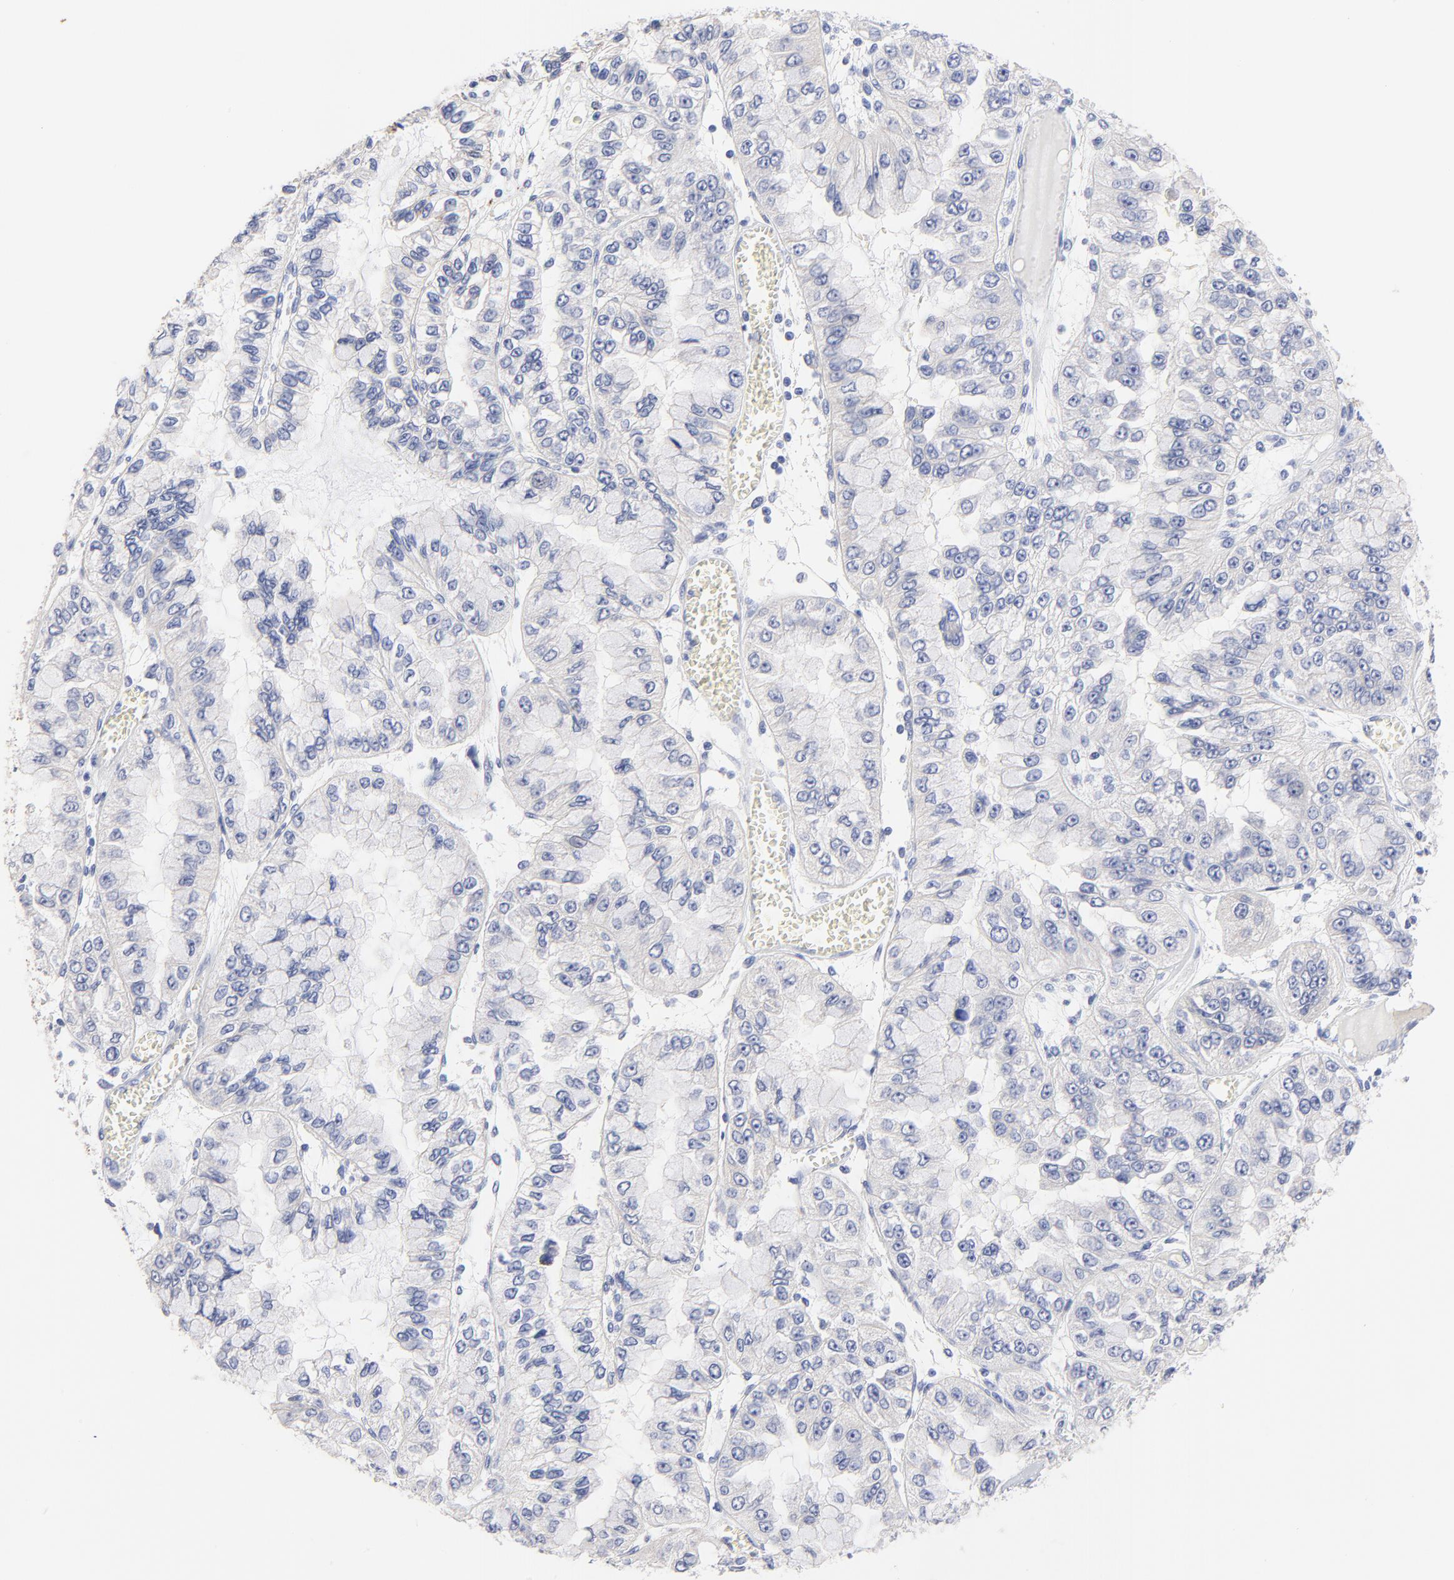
{"staining": {"intensity": "negative", "quantity": "none", "location": "none"}, "tissue": "liver cancer", "cell_type": "Tumor cells", "image_type": "cancer", "snomed": [{"axis": "morphology", "description": "Cholangiocarcinoma"}, {"axis": "topography", "description": "Liver"}], "caption": "Photomicrograph shows no significant protein expression in tumor cells of cholangiocarcinoma (liver). Brightfield microscopy of IHC stained with DAB (brown) and hematoxylin (blue), captured at high magnification.", "gene": "FBXO10", "patient": {"sex": "female", "age": 79}}